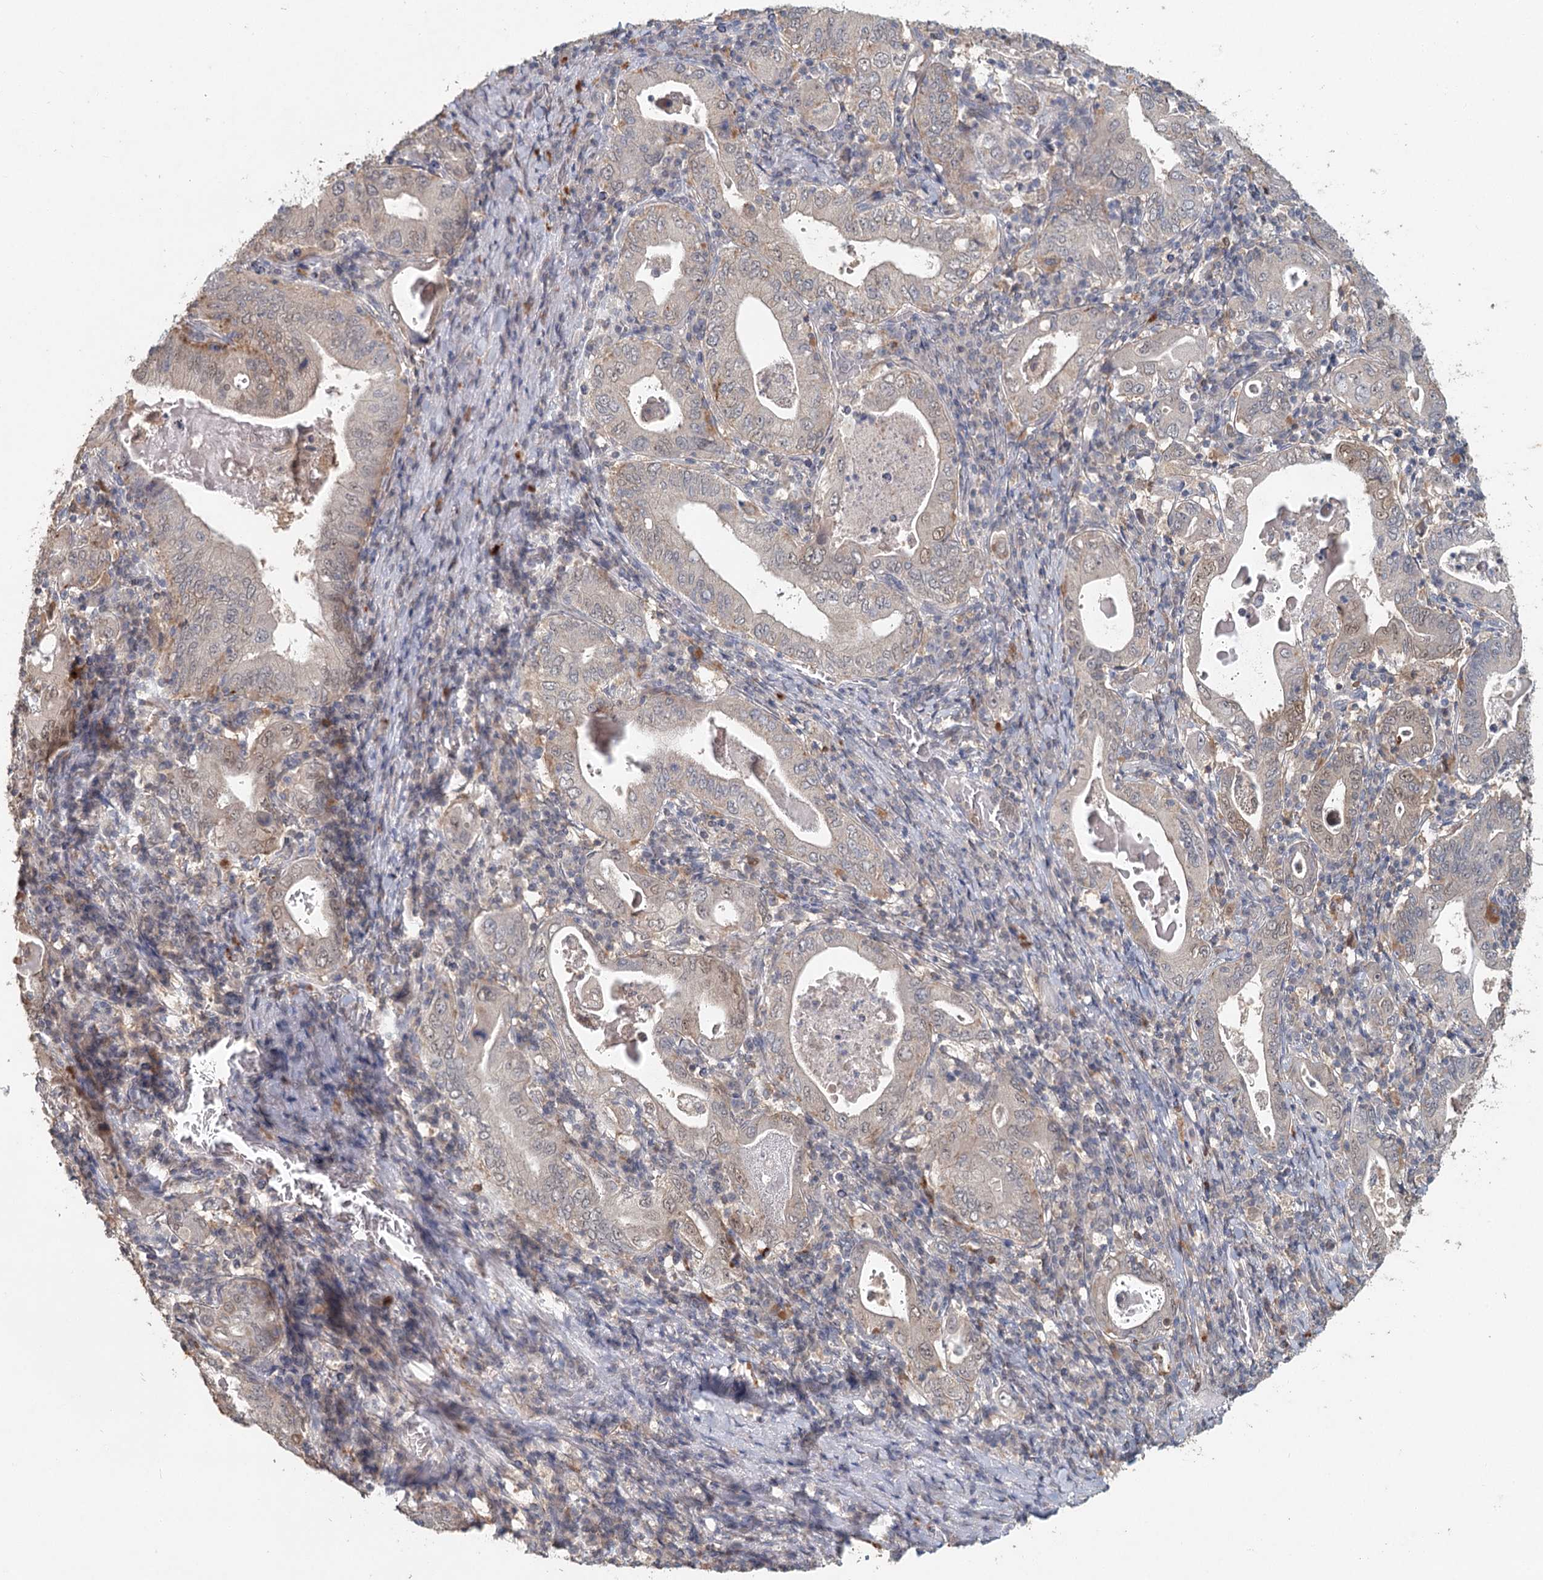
{"staining": {"intensity": "weak", "quantity": "<25%", "location": "nuclear"}, "tissue": "stomach cancer", "cell_type": "Tumor cells", "image_type": "cancer", "snomed": [{"axis": "morphology", "description": "Normal tissue, NOS"}, {"axis": "morphology", "description": "Adenocarcinoma, NOS"}, {"axis": "topography", "description": "Esophagus"}, {"axis": "topography", "description": "Stomach, upper"}, {"axis": "topography", "description": "Peripheral nerve tissue"}], "caption": "Immunohistochemistry photomicrograph of neoplastic tissue: stomach cancer (adenocarcinoma) stained with DAB displays no significant protein expression in tumor cells.", "gene": "ADK", "patient": {"sex": "male", "age": 62}}